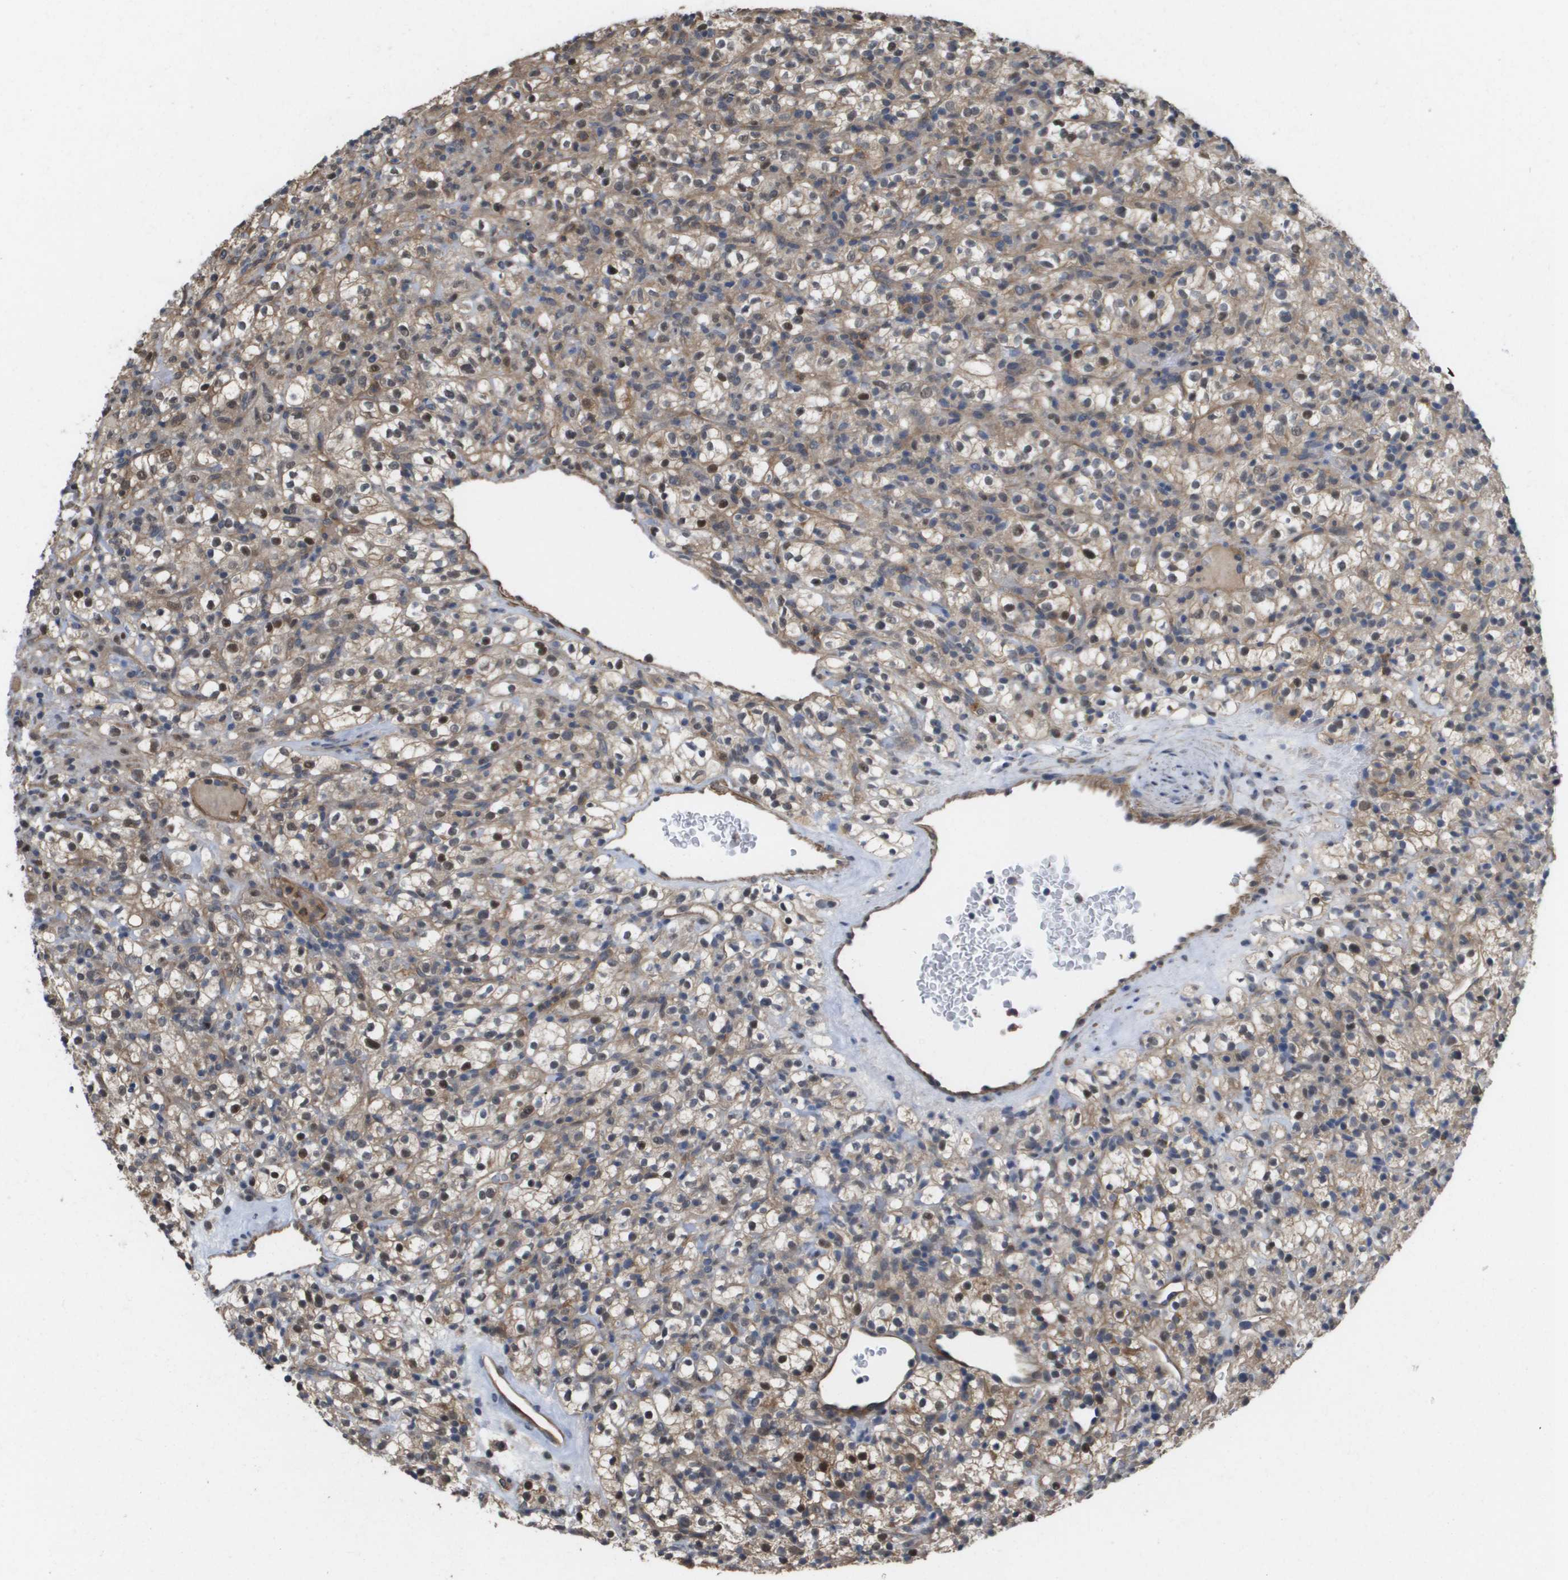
{"staining": {"intensity": "weak", "quantity": ">75%", "location": "cytoplasmic/membranous,nuclear"}, "tissue": "renal cancer", "cell_type": "Tumor cells", "image_type": "cancer", "snomed": [{"axis": "morphology", "description": "Normal tissue, NOS"}, {"axis": "morphology", "description": "Adenocarcinoma, NOS"}, {"axis": "topography", "description": "Kidney"}], "caption": "A high-resolution histopathology image shows immunohistochemistry staining of renal cancer, which shows weak cytoplasmic/membranous and nuclear expression in about >75% of tumor cells.", "gene": "RNF112", "patient": {"sex": "female", "age": 72}}